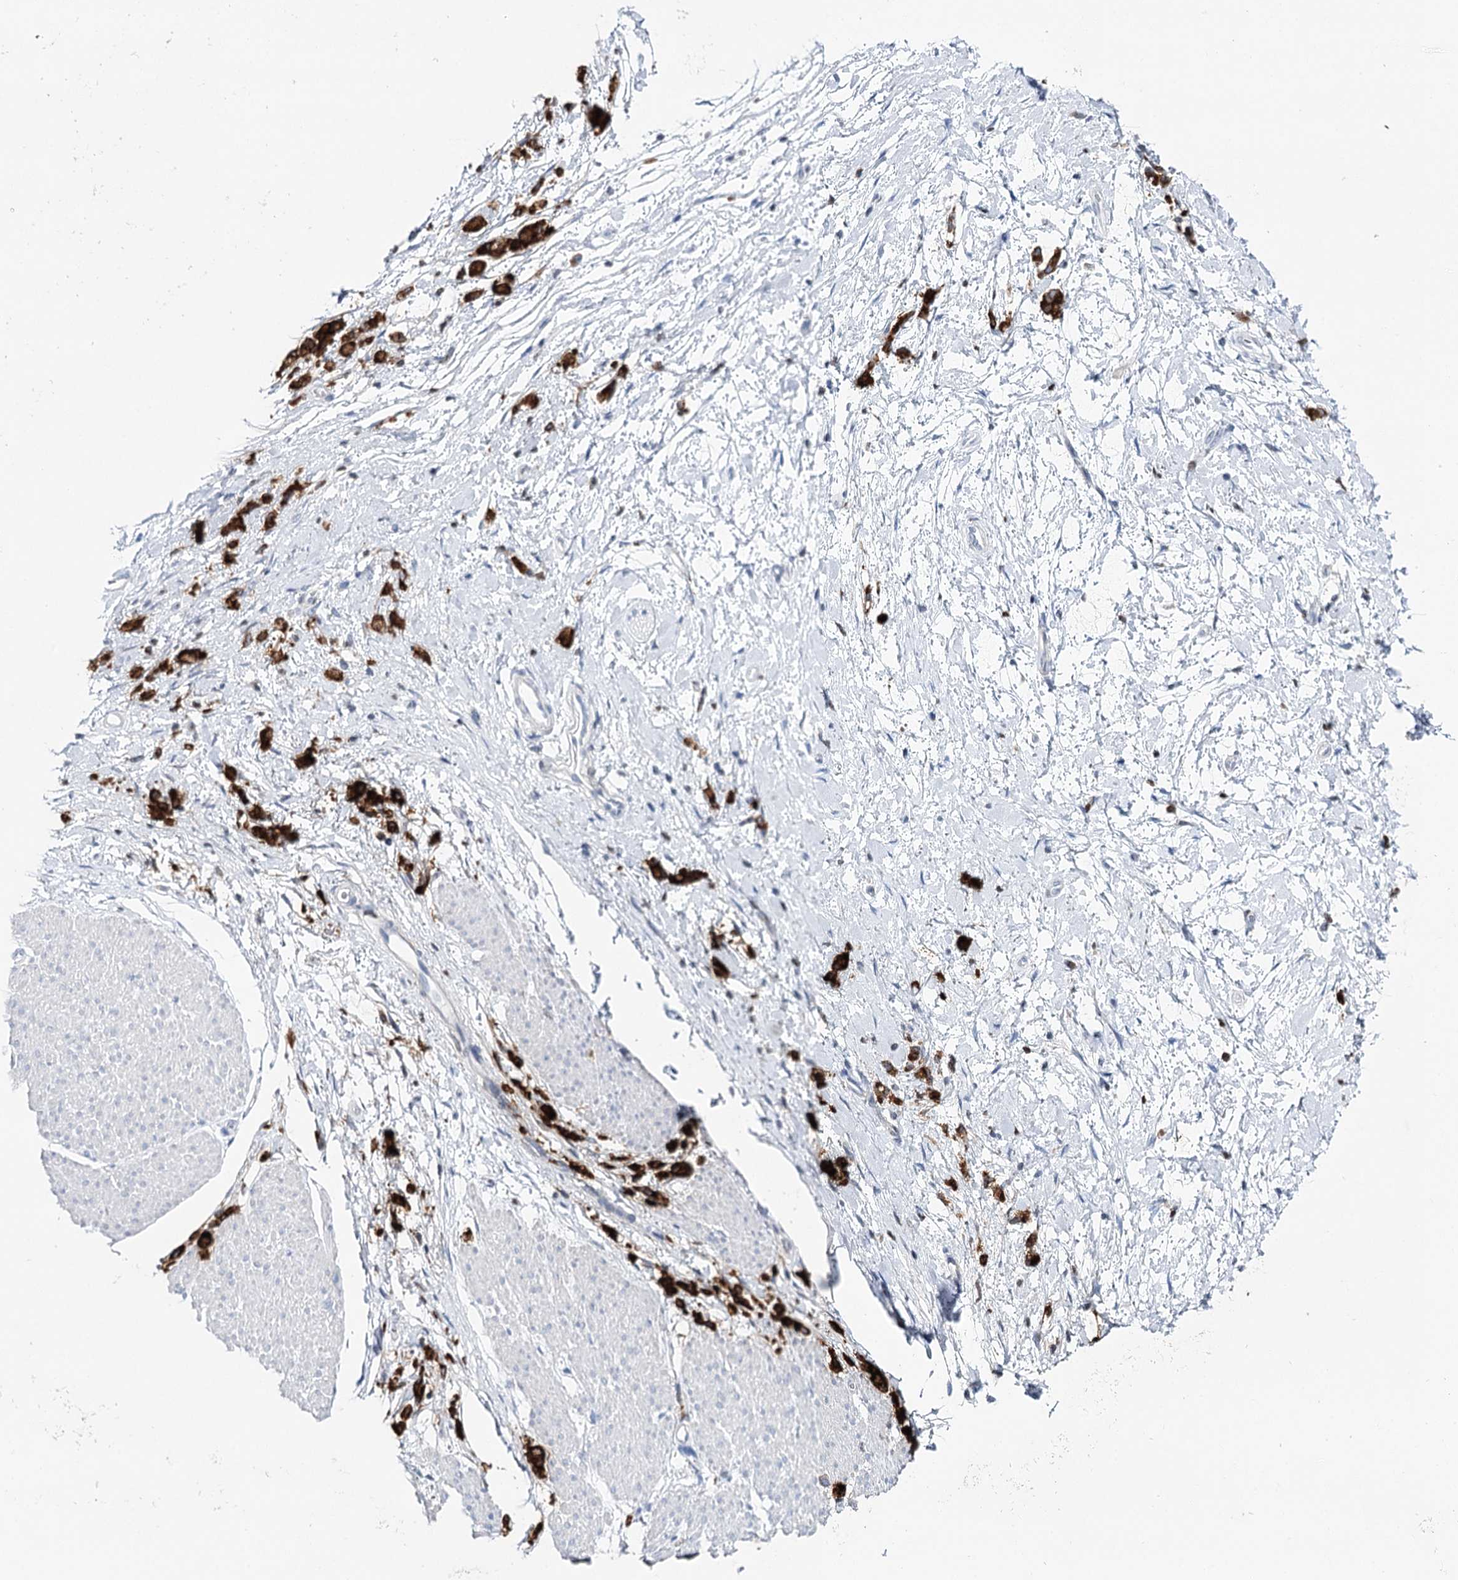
{"staining": {"intensity": "strong", "quantity": ">75%", "location": "cytoplasmic/membranous"}, "tissue": "stomach cancer", "cell_type": "Tumor cells", "image_type": "cancer", "snomed": [{"axis": "morphology", "description": "Adenocarcinoma, NOS"}, {"axis": "topography", "description": "Stomach"}], "caption": "Immunohistochemical staining of human stomach adenocarcinoma reveals strong cytoplasmic/membranous protein expression in approximately >75% of tumor cells.", "gene": "CEACAM8", "patient": {"sex": "female", "age": 60}}